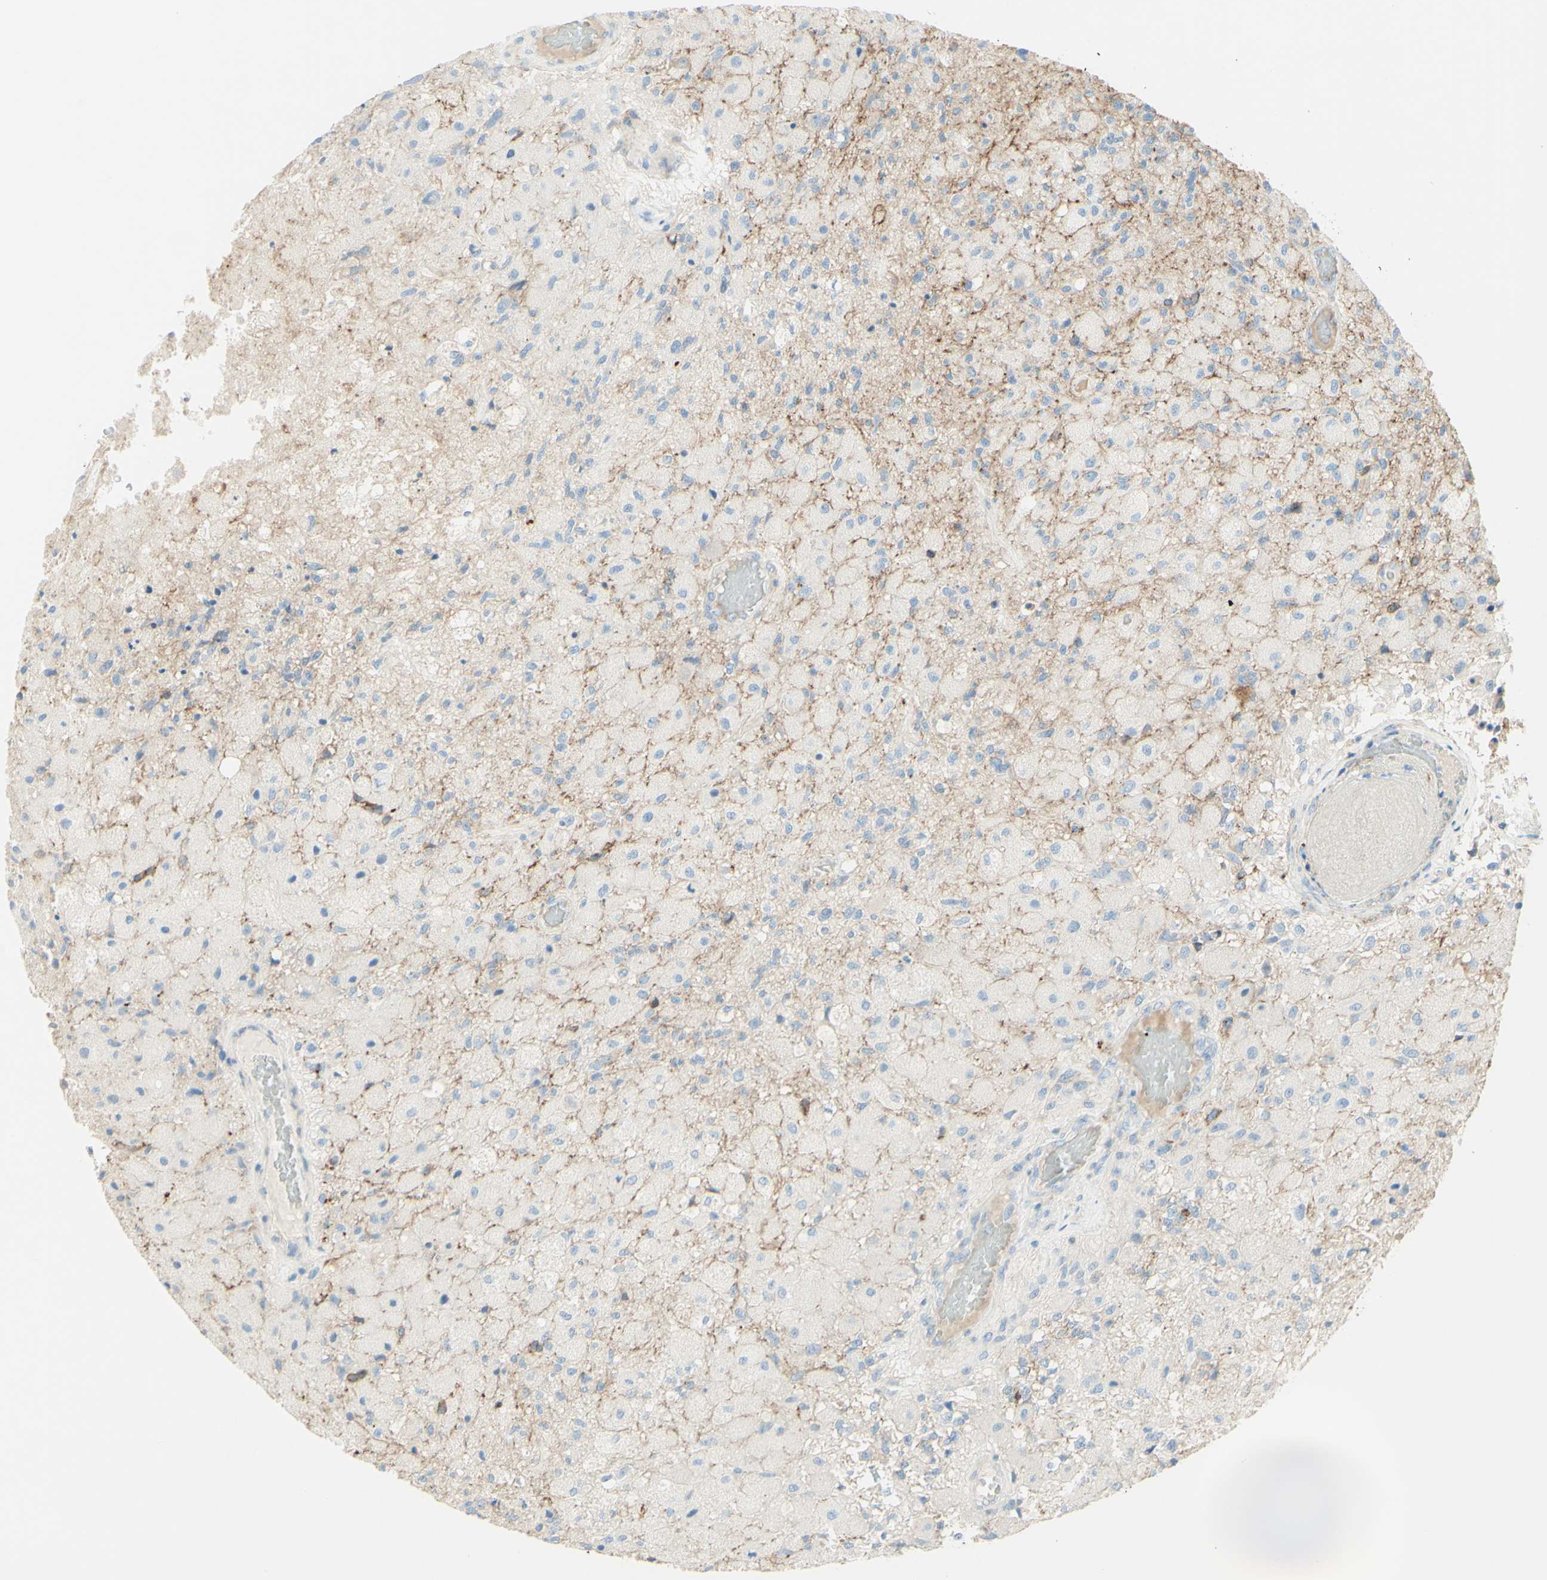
{"staining": {"intensity": "weak", "quantity": "<25%", "location": "cytoplasmic/membranous"}, "tissue": "glioma", "cell_type": "Tumor cells", "image_type": "cancer", "snomed": [{"axis": "morphology", "description": "Normal tissue, NOS"}, {"axis": "morphology", "description": "Glioma, malignant, High grade"}, {"axis": "topography", "description": "Cerebral cortex"}], "caption": "Protein analysis of malignant glioma (high-grade) exhibits no significant positivity in tumor cells.", "gene": "ALCAM", "patient": {"sex": "male", "age": 77}}